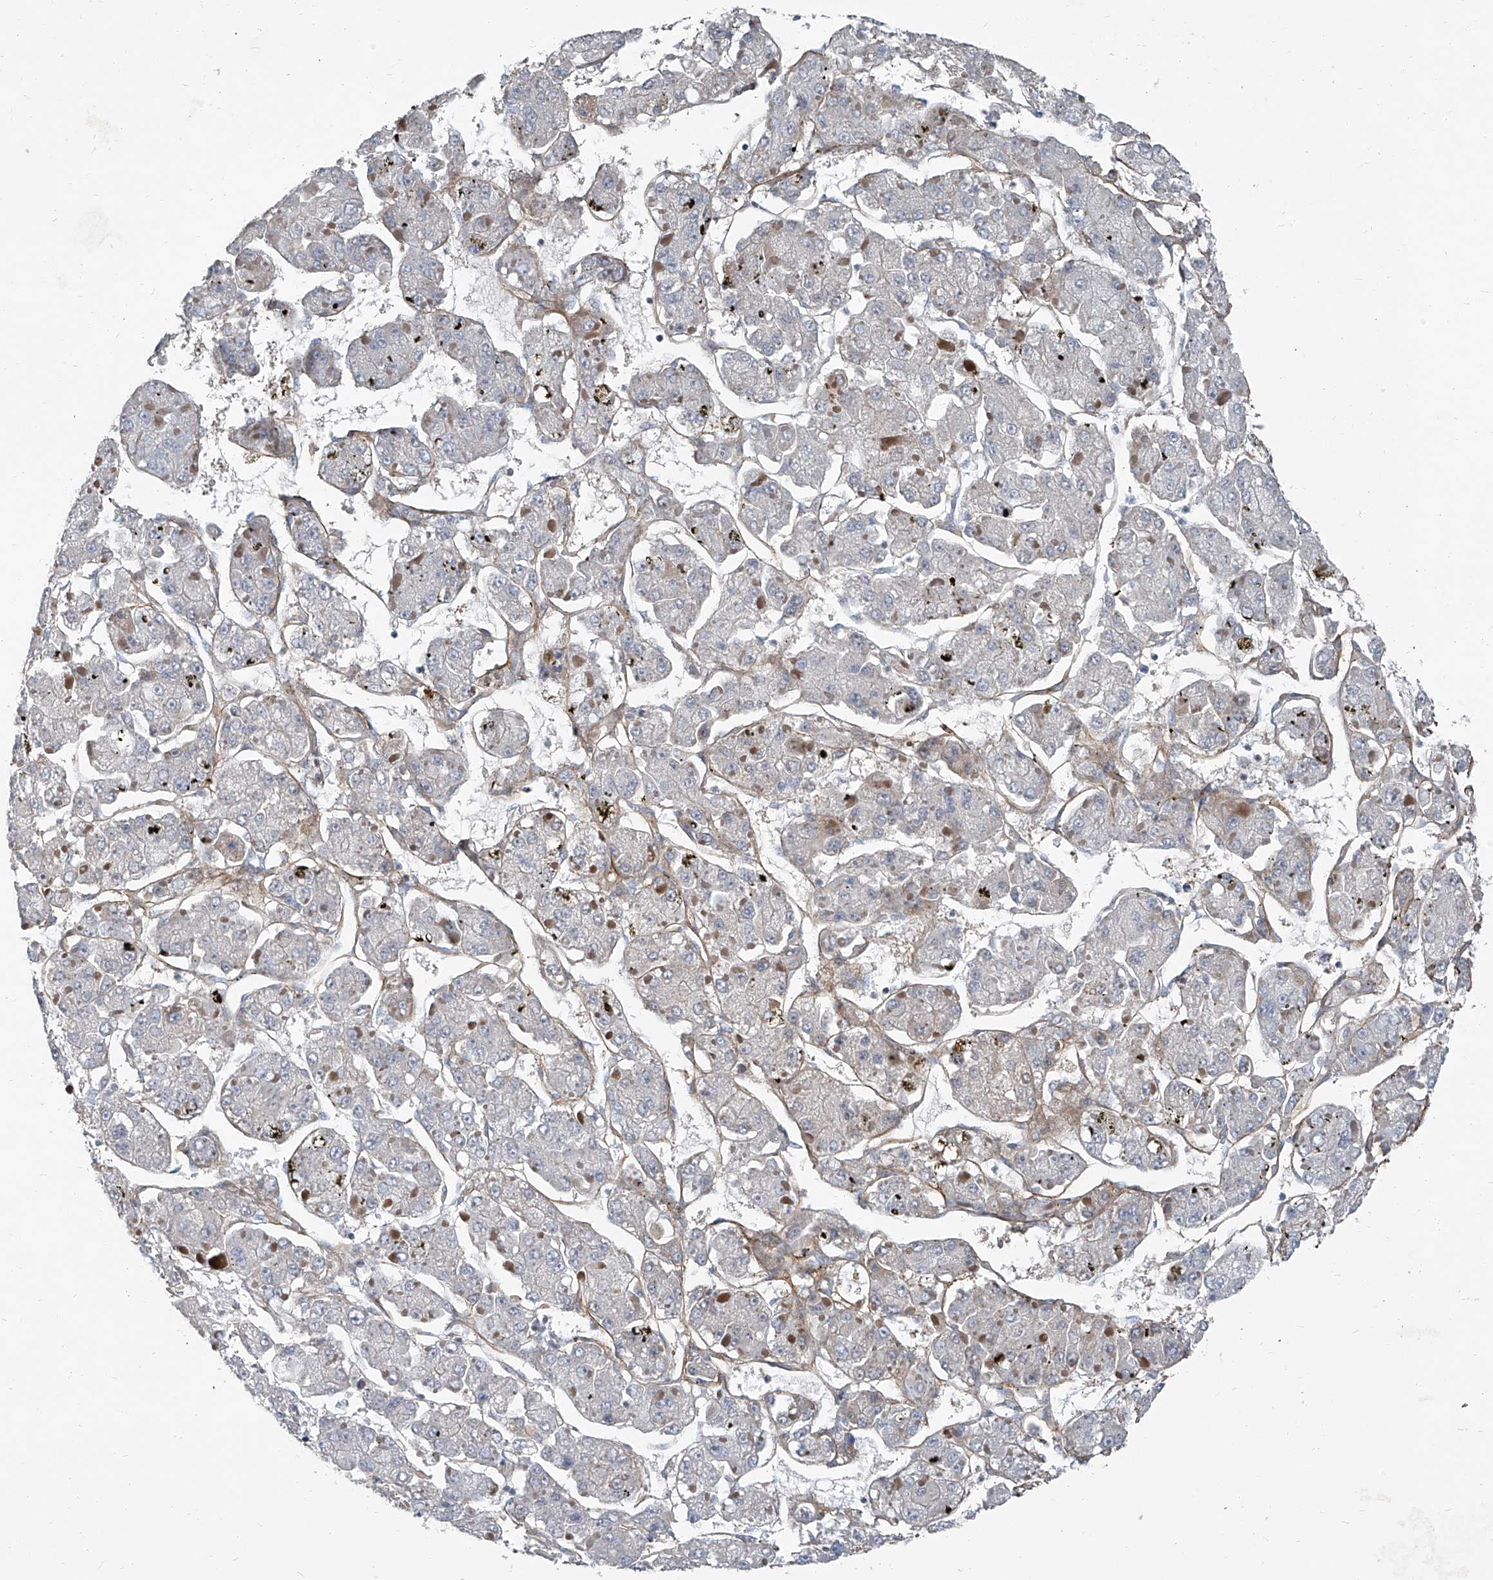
{"staining": {"intensity": "negative", "quantity": "none", "location": "none"}, "tissue": "liver cancer", "cell_type": "Tumor cells", "image_type": "cancer", "snomed": [{"axis": "morphology", "description": "Carcinoma, Hepatocellular, NOS"}, {"axis": "topography", "description": "Liver"}], "caption": "This is a image of IHC staining of liver hepatocellular carcinoma, which shows no staining in tumor cells.", "gene": "HOXA3", "patient": {"sex": "female", "age": 73}}